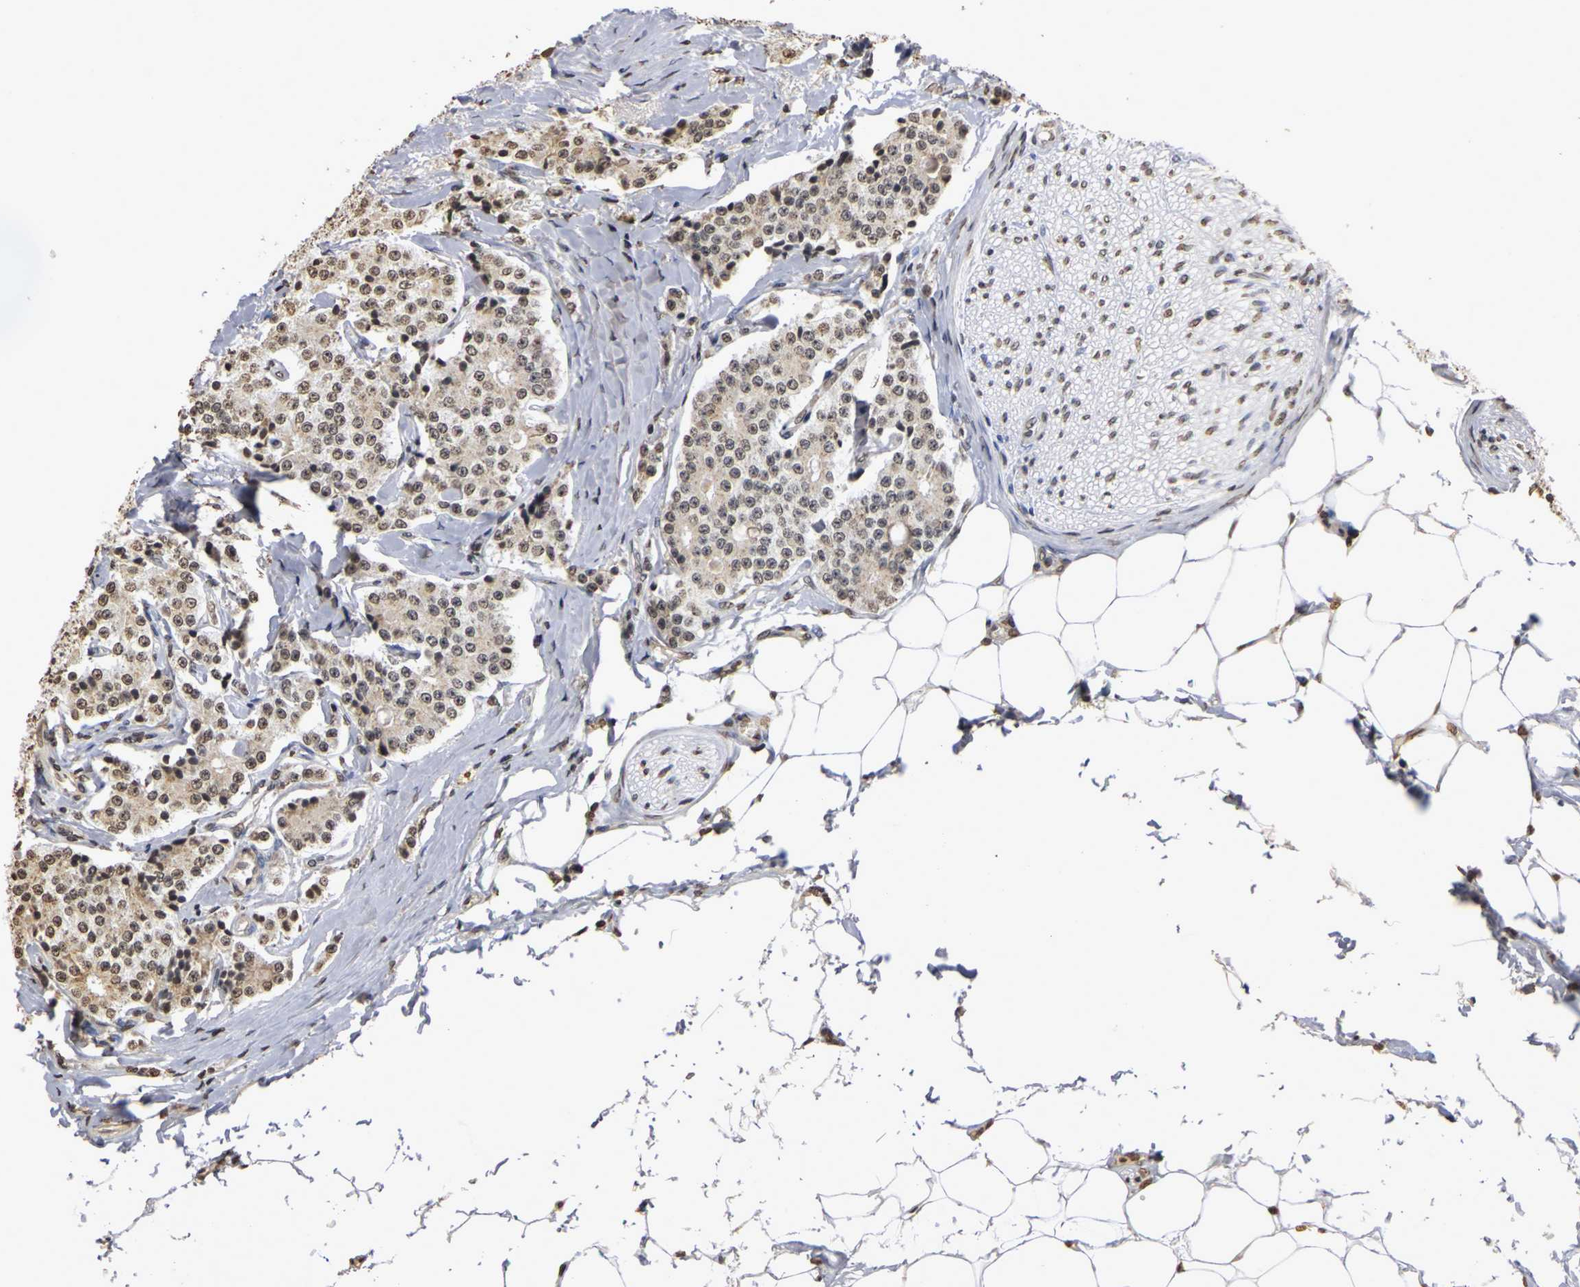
{"staining": {"intensity": "weak", "quantity": "25%-75%", "location": "nuclear"}, "tissue": "carcinoid", "cell_type": "Tumor cells", "image_type": "cancer", "snomed": [{"axis": "morphology", "description": "Carcinoid, malignant, NOS"}, {"axis": "topography", "description": "Colon"}], "caption": "Malignant carcinoid stained with a brown dye demonstrates weak nuclear positive expression in about 25%-75% of tumor cells.", "gene": "ERCC2", "patient": {"sex": "female", "age": 61}}